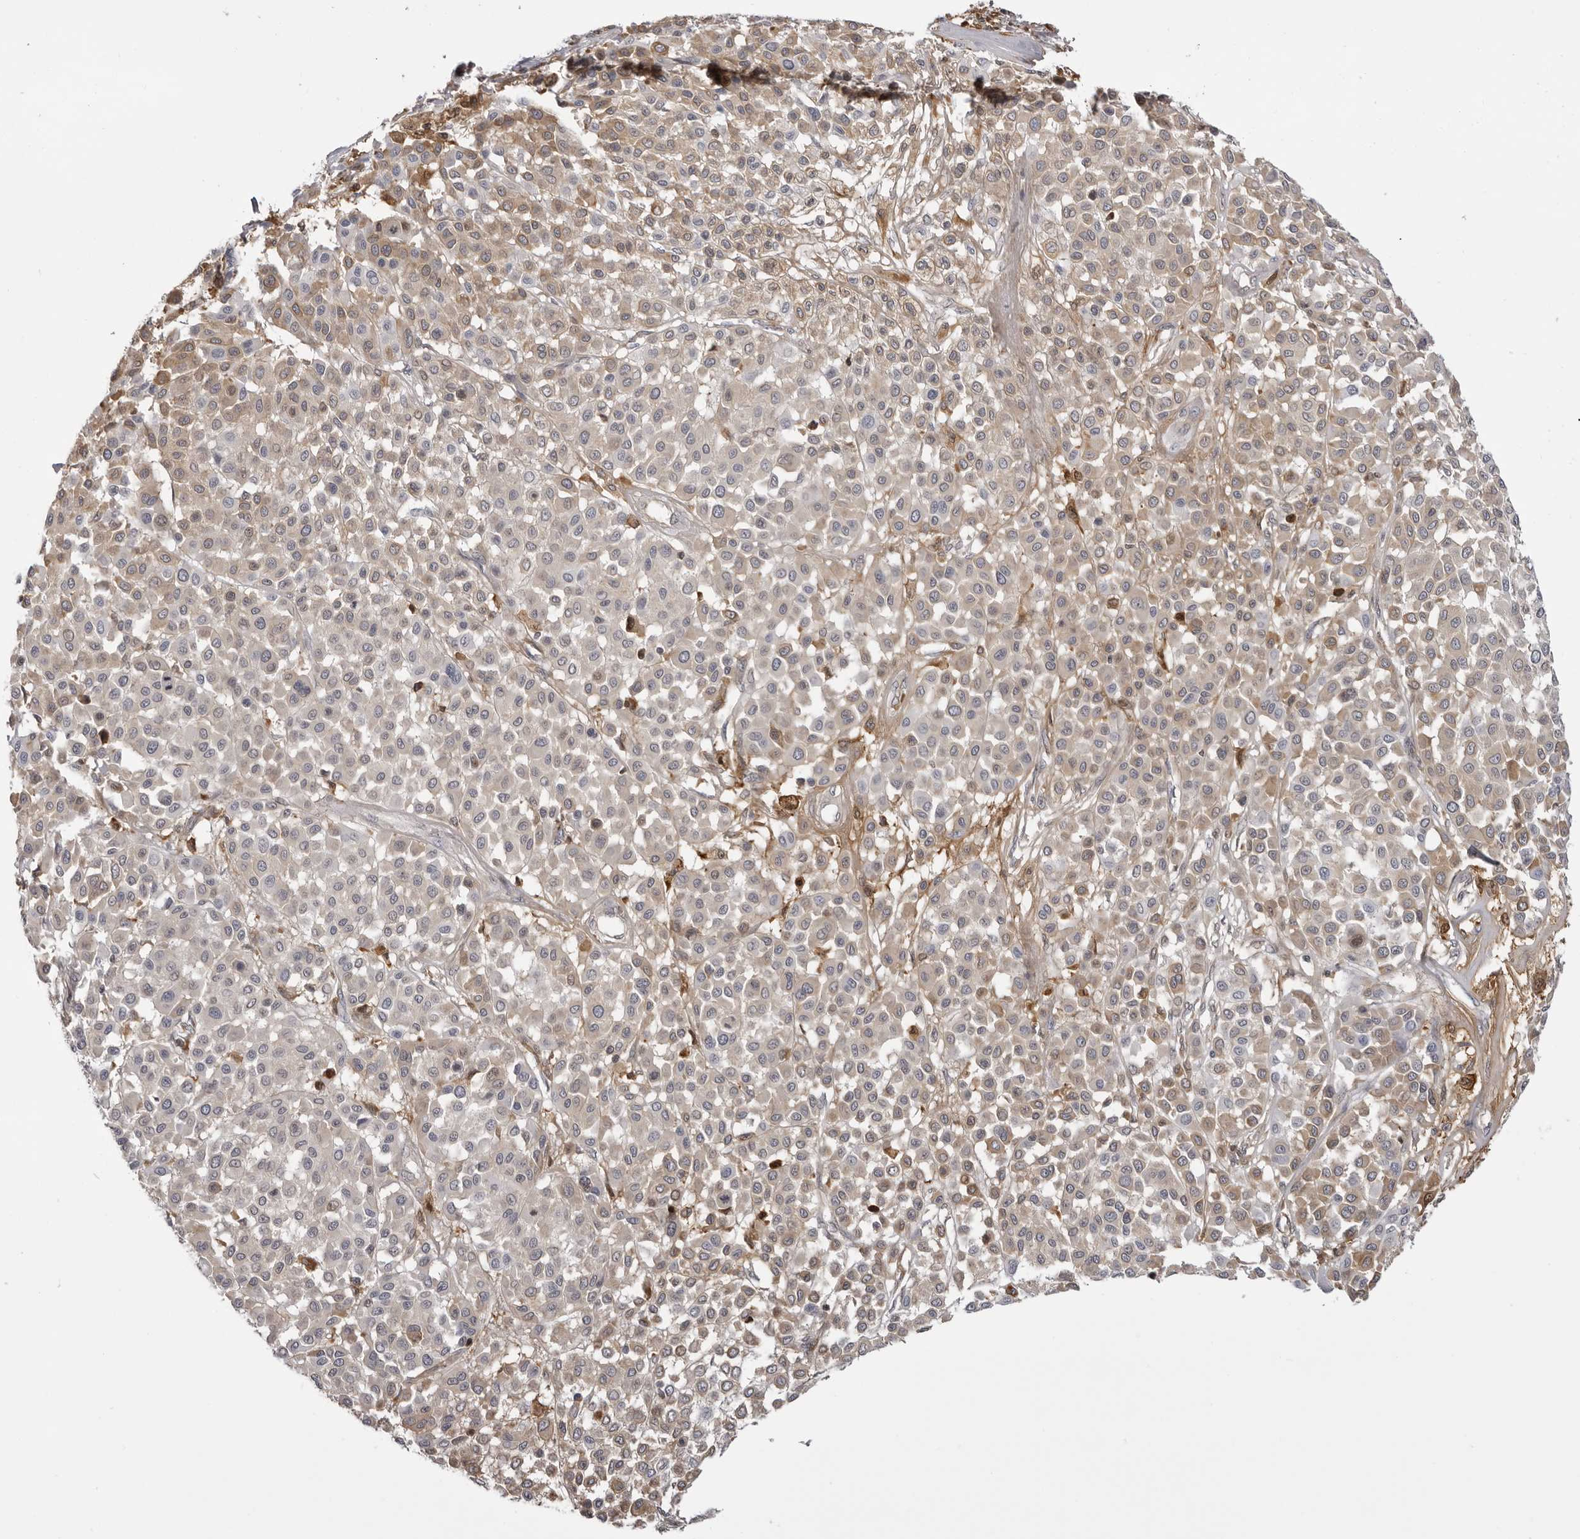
{"staining": {"intensity": "negative", "quantity": "none", "location": "none"}, "tissue": "melanoma", "cell_type": "Tumor cells", "image_type": "cancer", "snomed": [{"axis": "morphology", "description": "Malignant melanoma, Metastatic site"}, {"axis": "topography", "description": "Soft tissue"}], "caption": "Immunohistochemistry (IHC) micrograph of melanoma stained for a protein (brown), which exhibits no positivity in tumor cells. (DAB immunohistochemistry (IHC) with hematoxylin counter stain).", "gene": "PLEKHF2", "patient": {"sex": "male", "age": 41}}